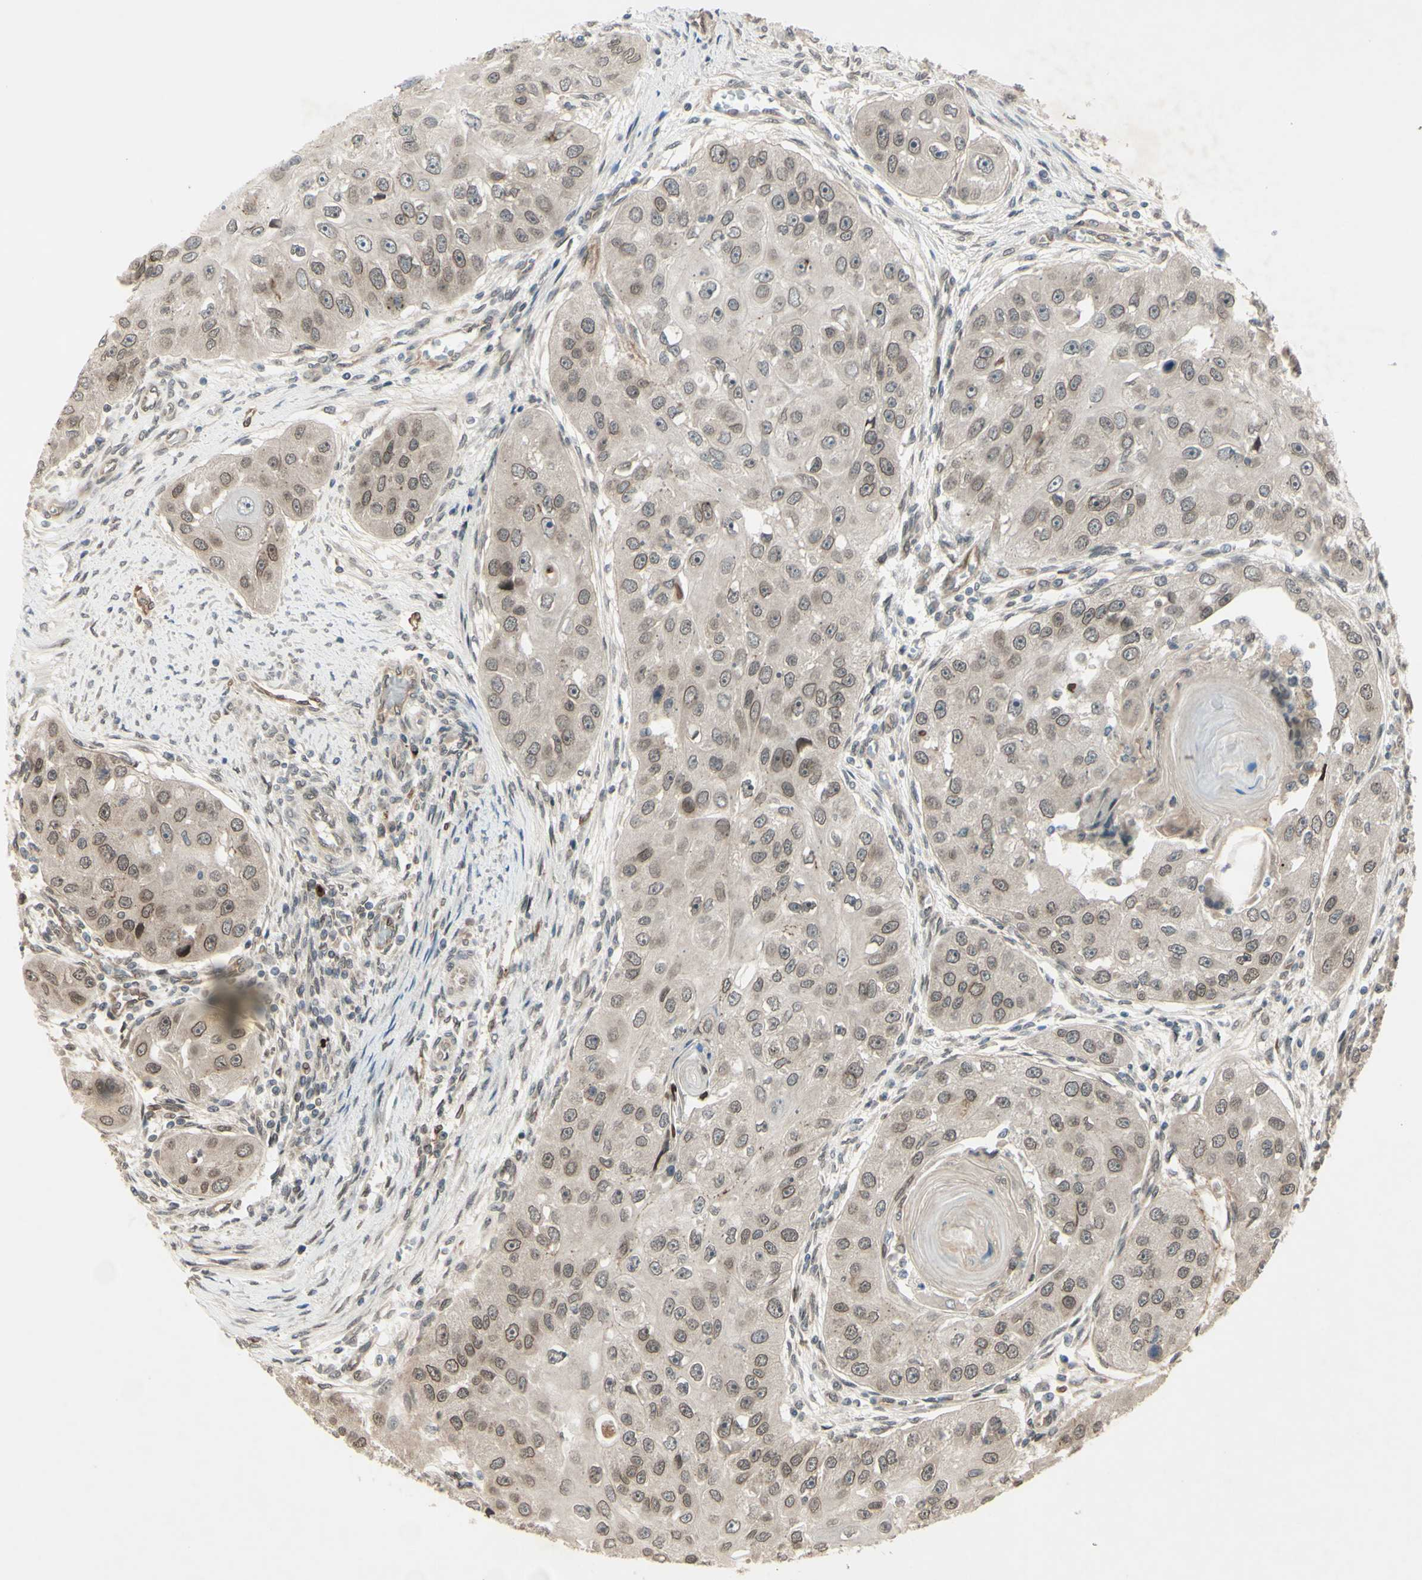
{"staining": {"intensity": "weak", "quantity": ">75%", "location": "cytoplasmic/membranous,nuclear"}, "tissue": "head and neck cancer", "cell_type": "Tumor cells", "image_type": "cancer", "snomed": [{"axis": "morphology", "description": "Normal tissue, NOS"}, {"axis": "morphology", "description": "Squamous cell carcinoma, NOS"}, {"axis": "topography", "description": "Skeletal muscle"}, {"axis": "topography", "description": "Head-Neck"}], "caption": "Head and neck cancer (squamous cell carcinoma) stained with a protein marker reveals weak staining in tumor cells.", "gene": "MLF2", "patient": {"sex": "male", "age": 51}}